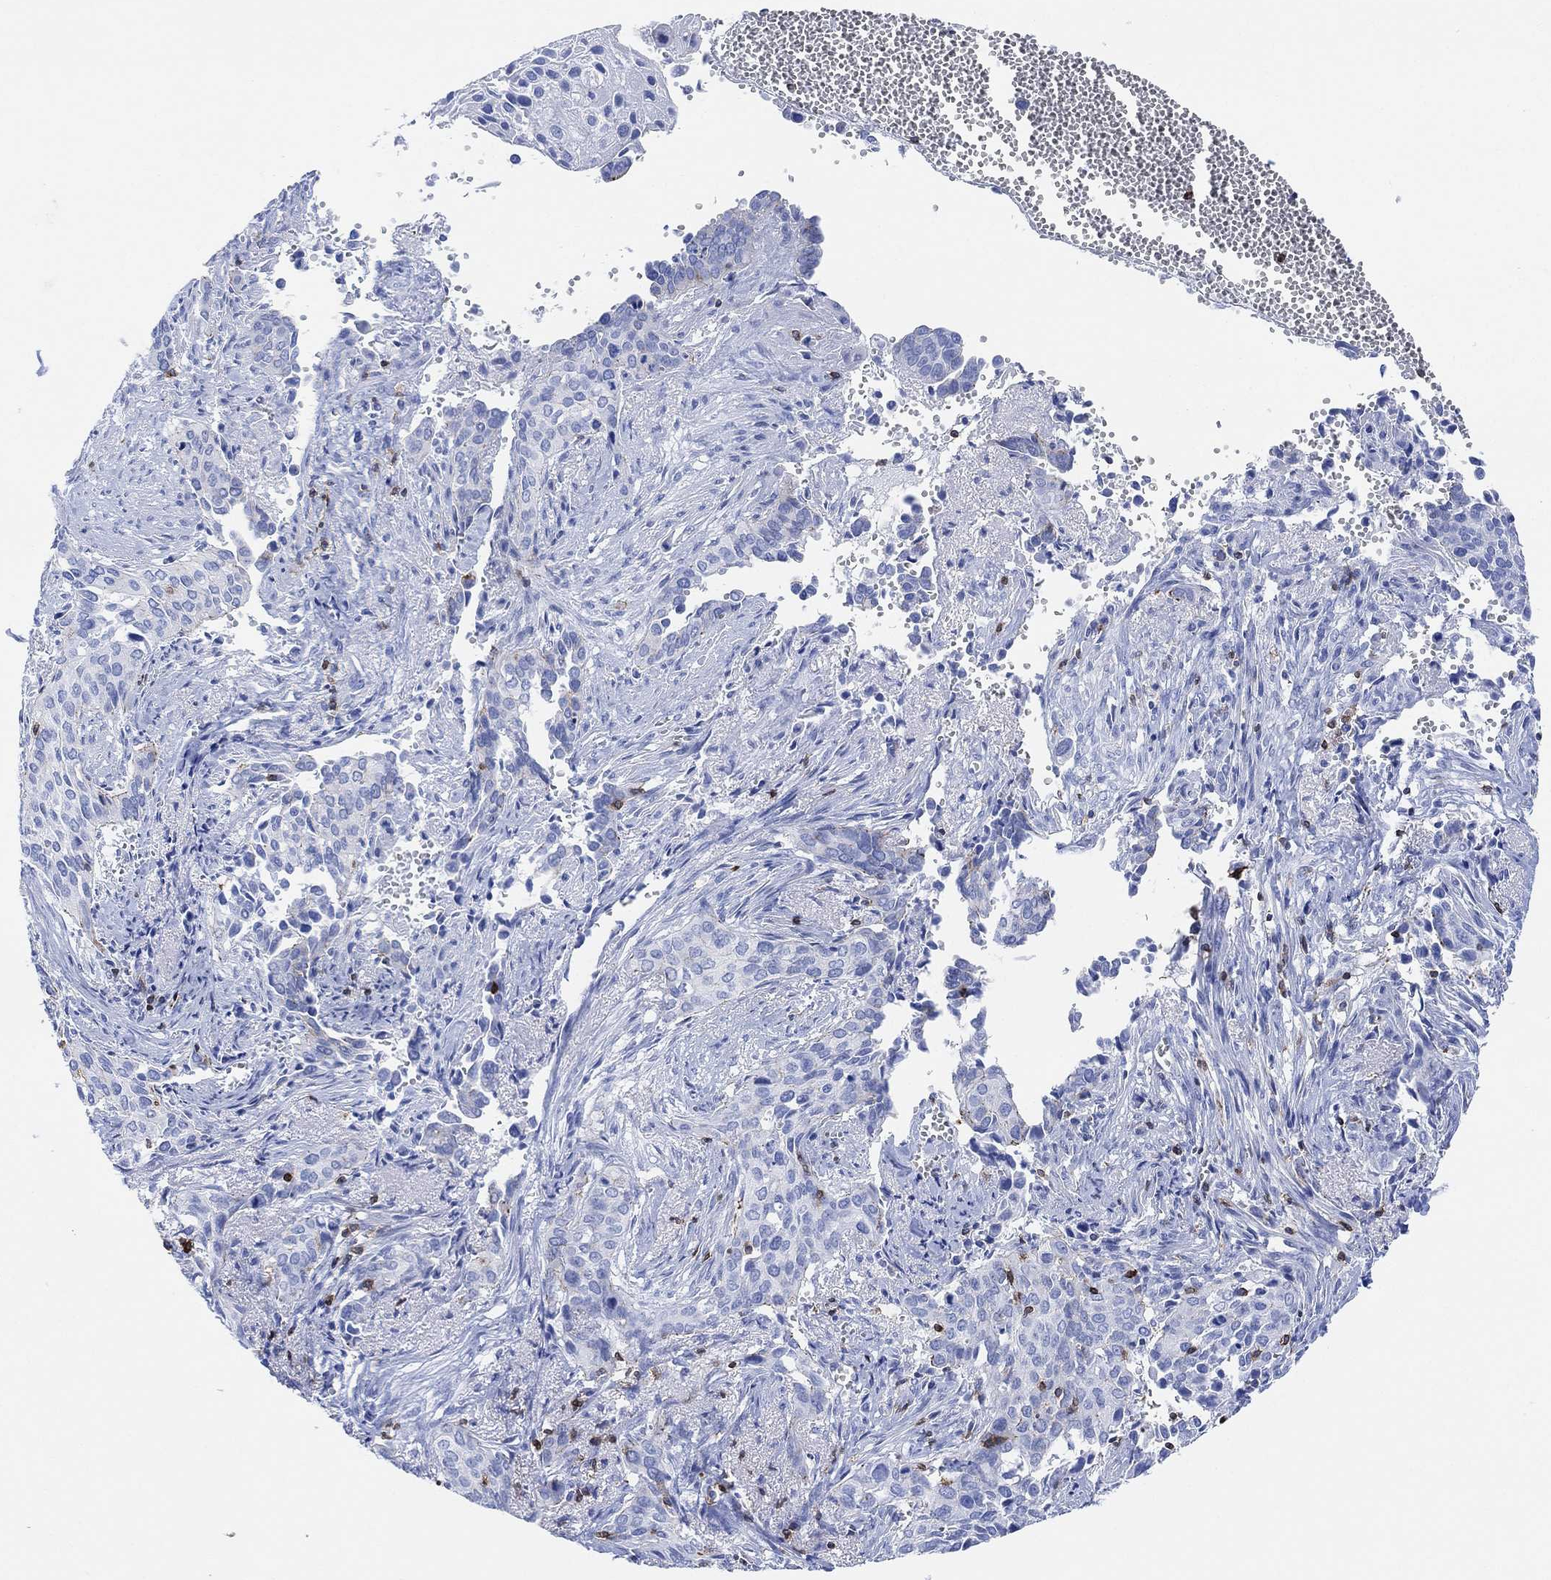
{"staining": {"intensity": "negative", "quantity": "none", "location": "none"}, "tissue": "cervical cancer", "cell_type": "Tumor cells", "image_type": "cancer", "snomed": [{"axis": "morphology", "description": "Squamous cell carcinoma, NOS"}, {"axis": "topography", "description": "Cervix"}], "caption": "This is an immunohistochemistry photomicrograph of cervical squamous cell carcinoma. There is no positivity in tumor cells.", "gene": "GPR65", "patient": {"sex": "female", "age": 29}}